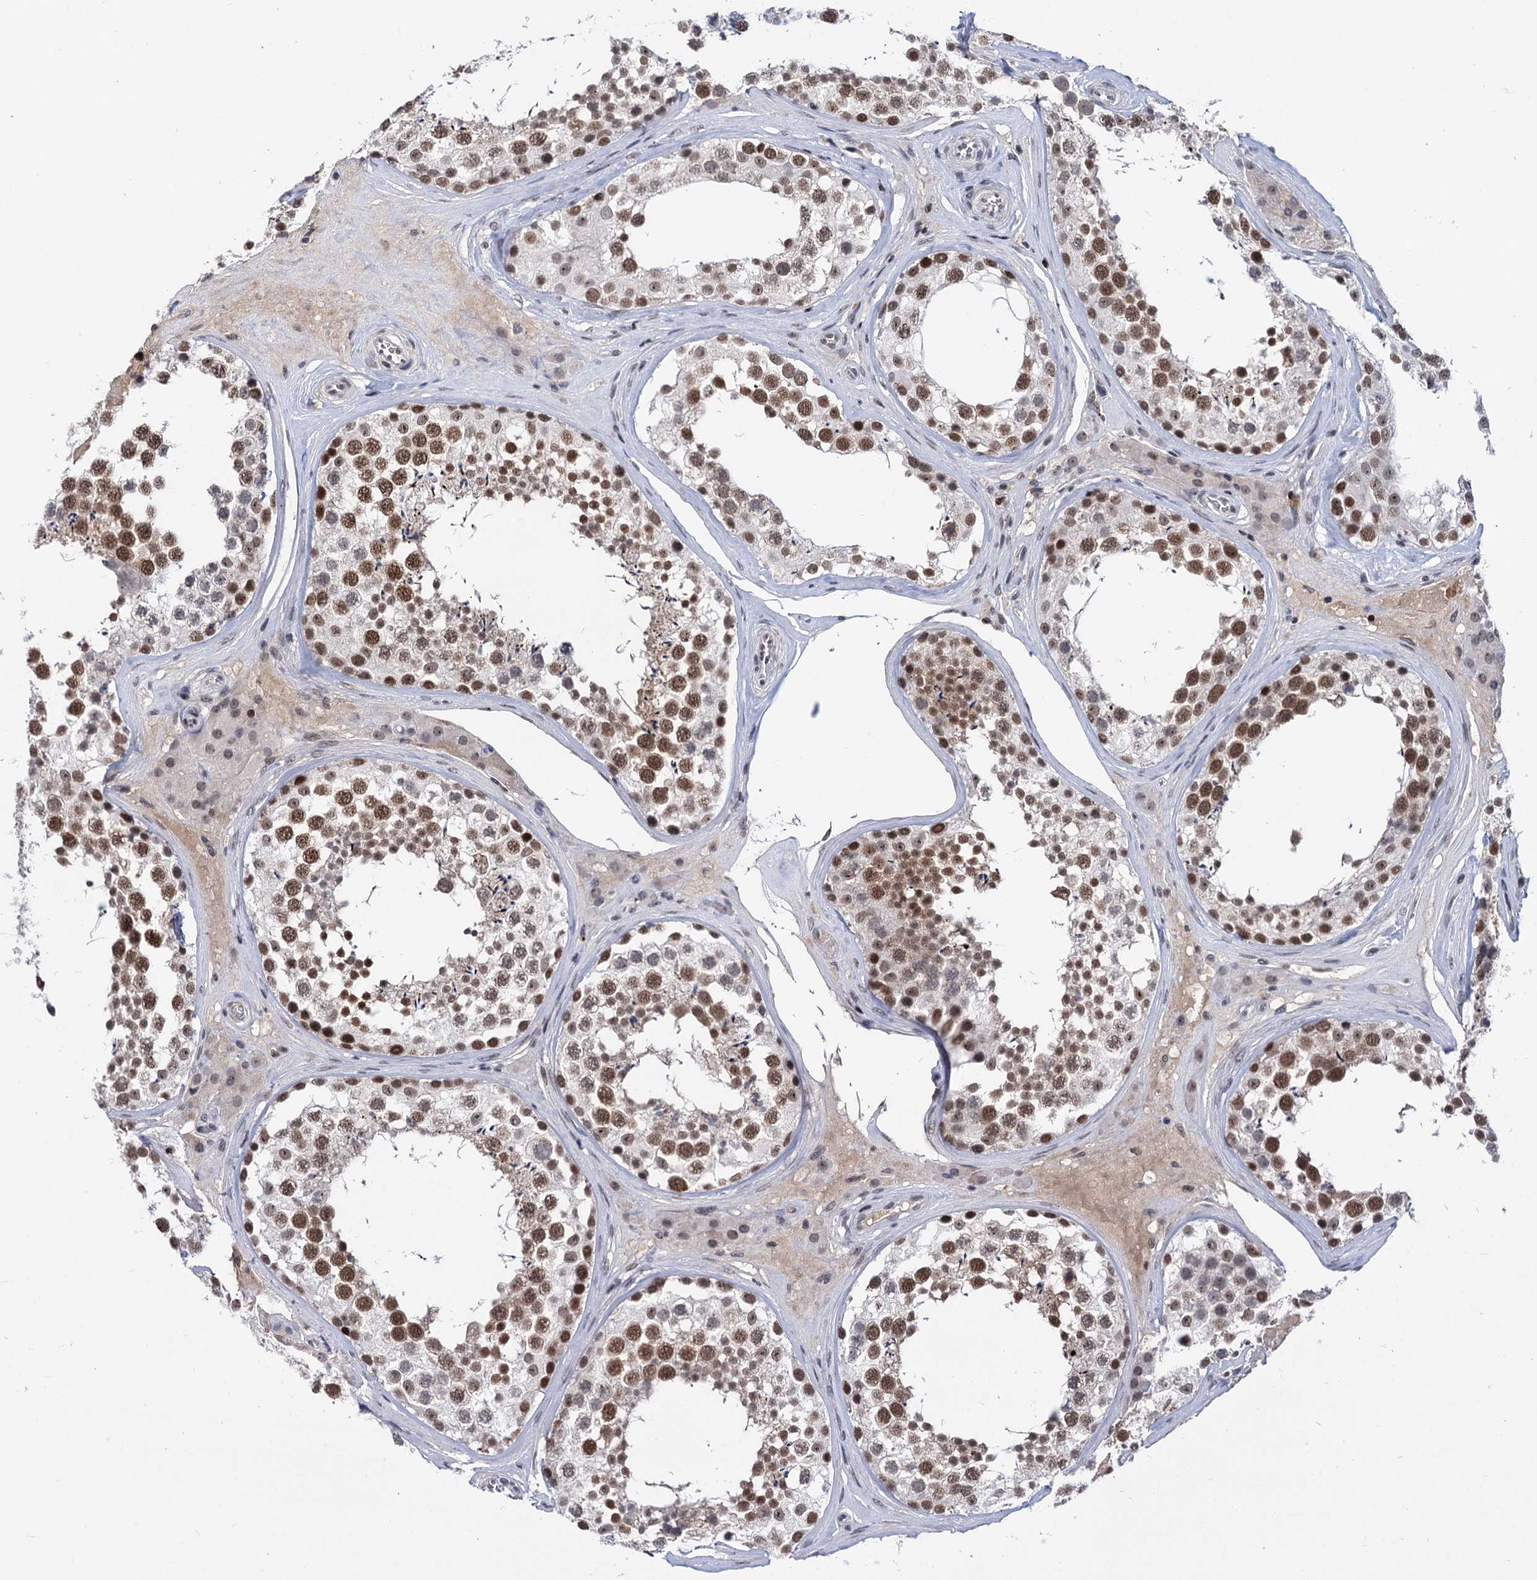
{"staining": {"intensity": "moderate", "quantity": ">75%", "location": "nuclear"}, "tissue": "testis", "cell_type": "Cells in seminiferous ducts", "image_type": "normal", "snomed": [{"axis": "morphology", "description": "Normal tissue, NOS"}, {"axis": "topography", "description": "Testis"}], "caption": "This micrograph shows immunohistochemistry (IHC) staining of benign testis, with medium moderate nuclear positivity in approximately >75% of cells in seminiferous ducts.", "gene": "ZCCHC10", "patient": {"sex": "male", "age": 46}}